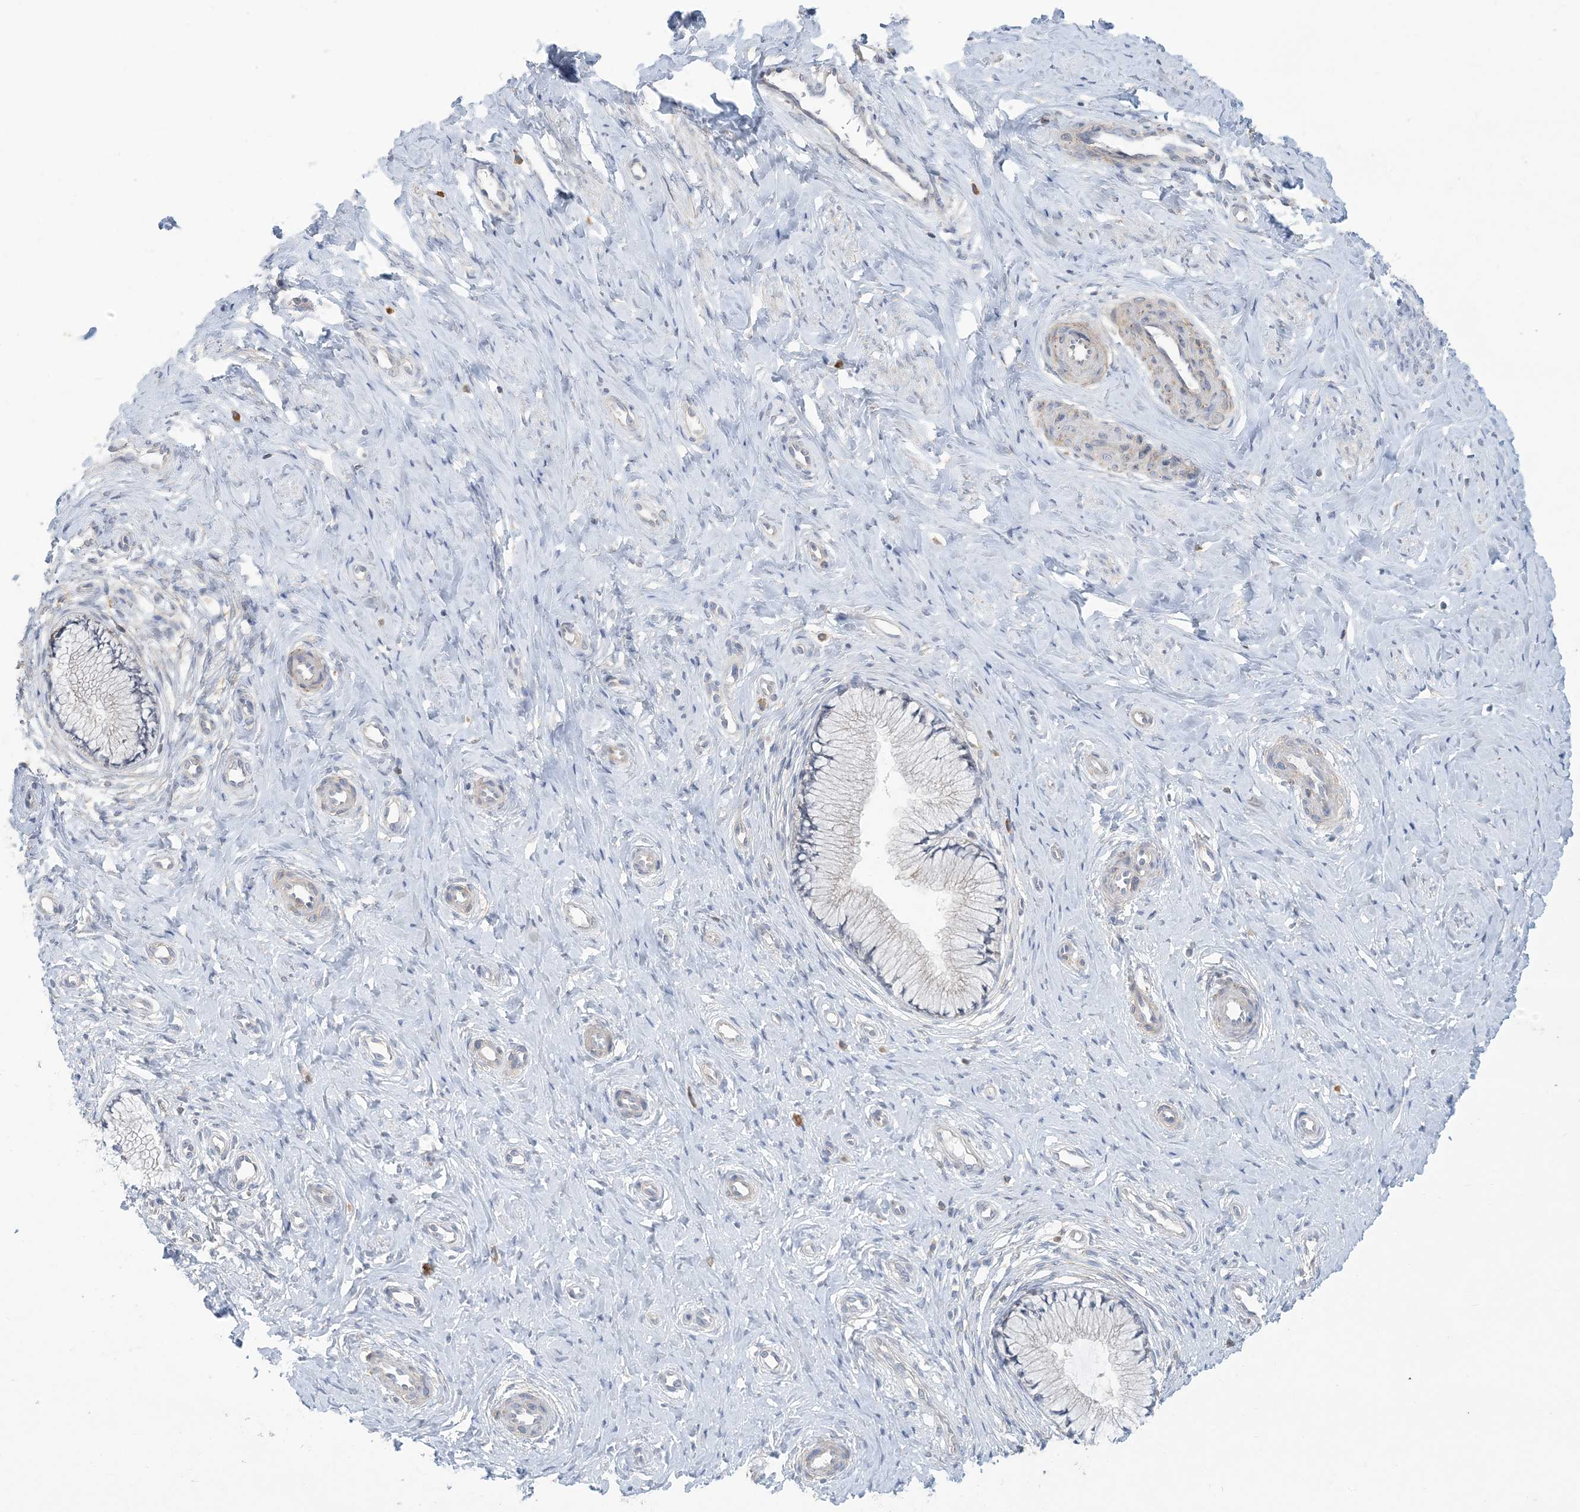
{"staining": {"intensity": "negative", "quantity": "none", "location": "none"}, "tissue": "cervix", "cell_type": "Glandular cells", "image_type": "normal", "snomed": [{"axis": "morphology", "description": "Normal tissue, NOS"}, {"axis": "topography", "description": "Cervix"}], "caption": "DAB immunohistochemical staining of benign cervix reveals no significant expression in glandular cells.", "gene": "AOC1", "patient": {"sex": "female", "age": 36}}